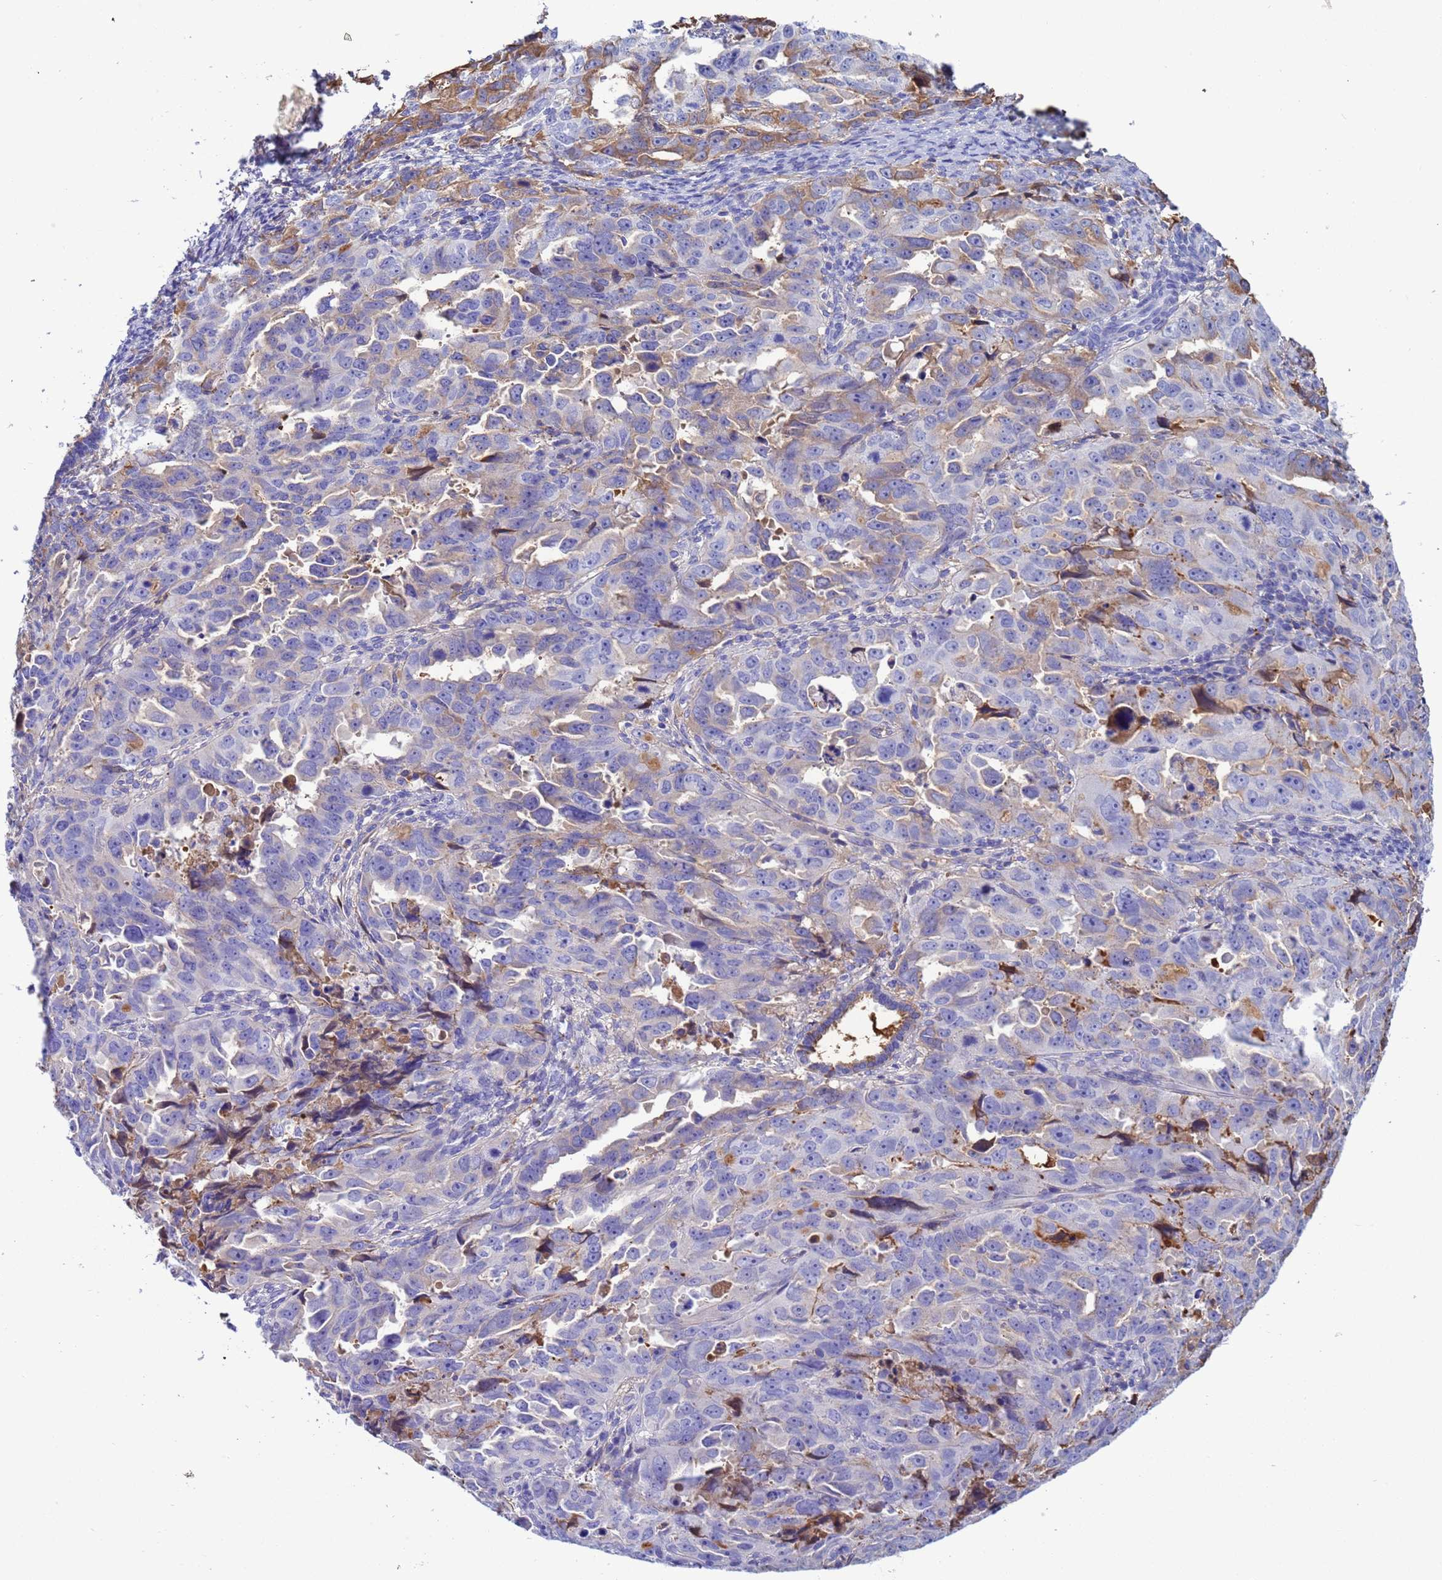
{"staining": {"intensity": "moderate", "quantity": "<25%", "location": "cytoplasmic/membranous"}, "tissue": "endometrial cancer", "cell_type": "Tumor cells", "image_type": "cancer", "snomed": [{"axis": "morphology", "description": "Adenocarcinoma, NOS"}, {"axis": "topography", "description": "Endometrium"}], "caption": "High-magnification brightfield microscopy of adenocarcinoma (endometrial) stained with DAB (brown) and counterstained with hematoxylin (blue). tumor cells exhibit moderate cytoplasmic/membranous staining is appreciated in about<25% of cells.", "gene": "H1-7", "patient": {"sex": "female", "age": 65}}